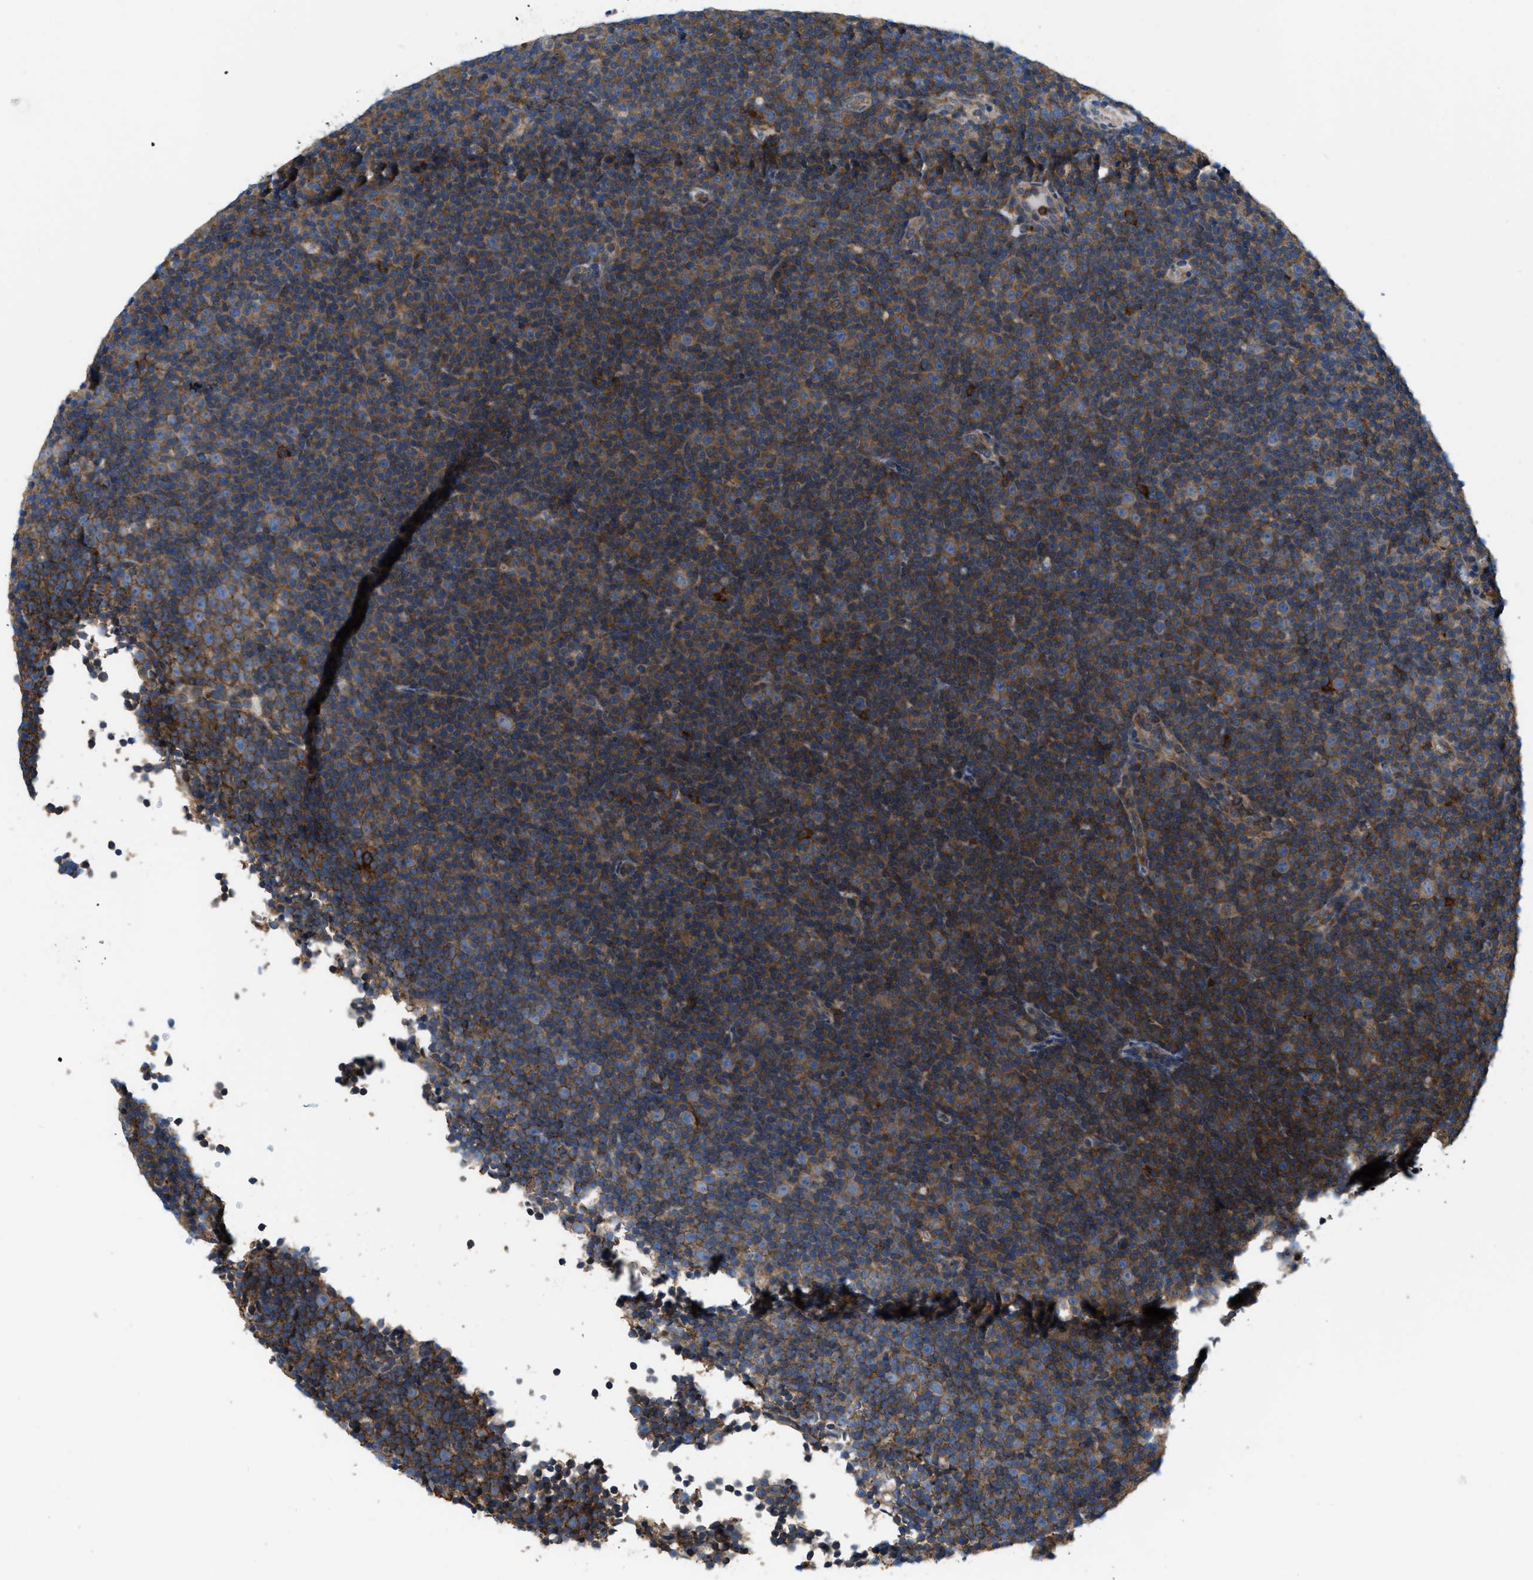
{"staining": {"intensity": "moderate", "quantity": ">75%", "location": "cytoplasmic/membranous"}, "tissue": "lymphoma", "cell_type": "Tumor cells", "image_type": "cancer", "snomed": [{"axis": "morphology", "description": "Malignant lymphoma, non-Hodgkin's type, Low grade"}, {"axis": "topography", "description": "Lymph node"}], "caption": "A brown stain shows moderate cytoplasmic/membranous staining of a protein in human low-grade malignant lymphoma, non-Hodgkin's type tumor cells.", "gene": "MYO18A", "patient": {"sex": "female", "age": 67}}